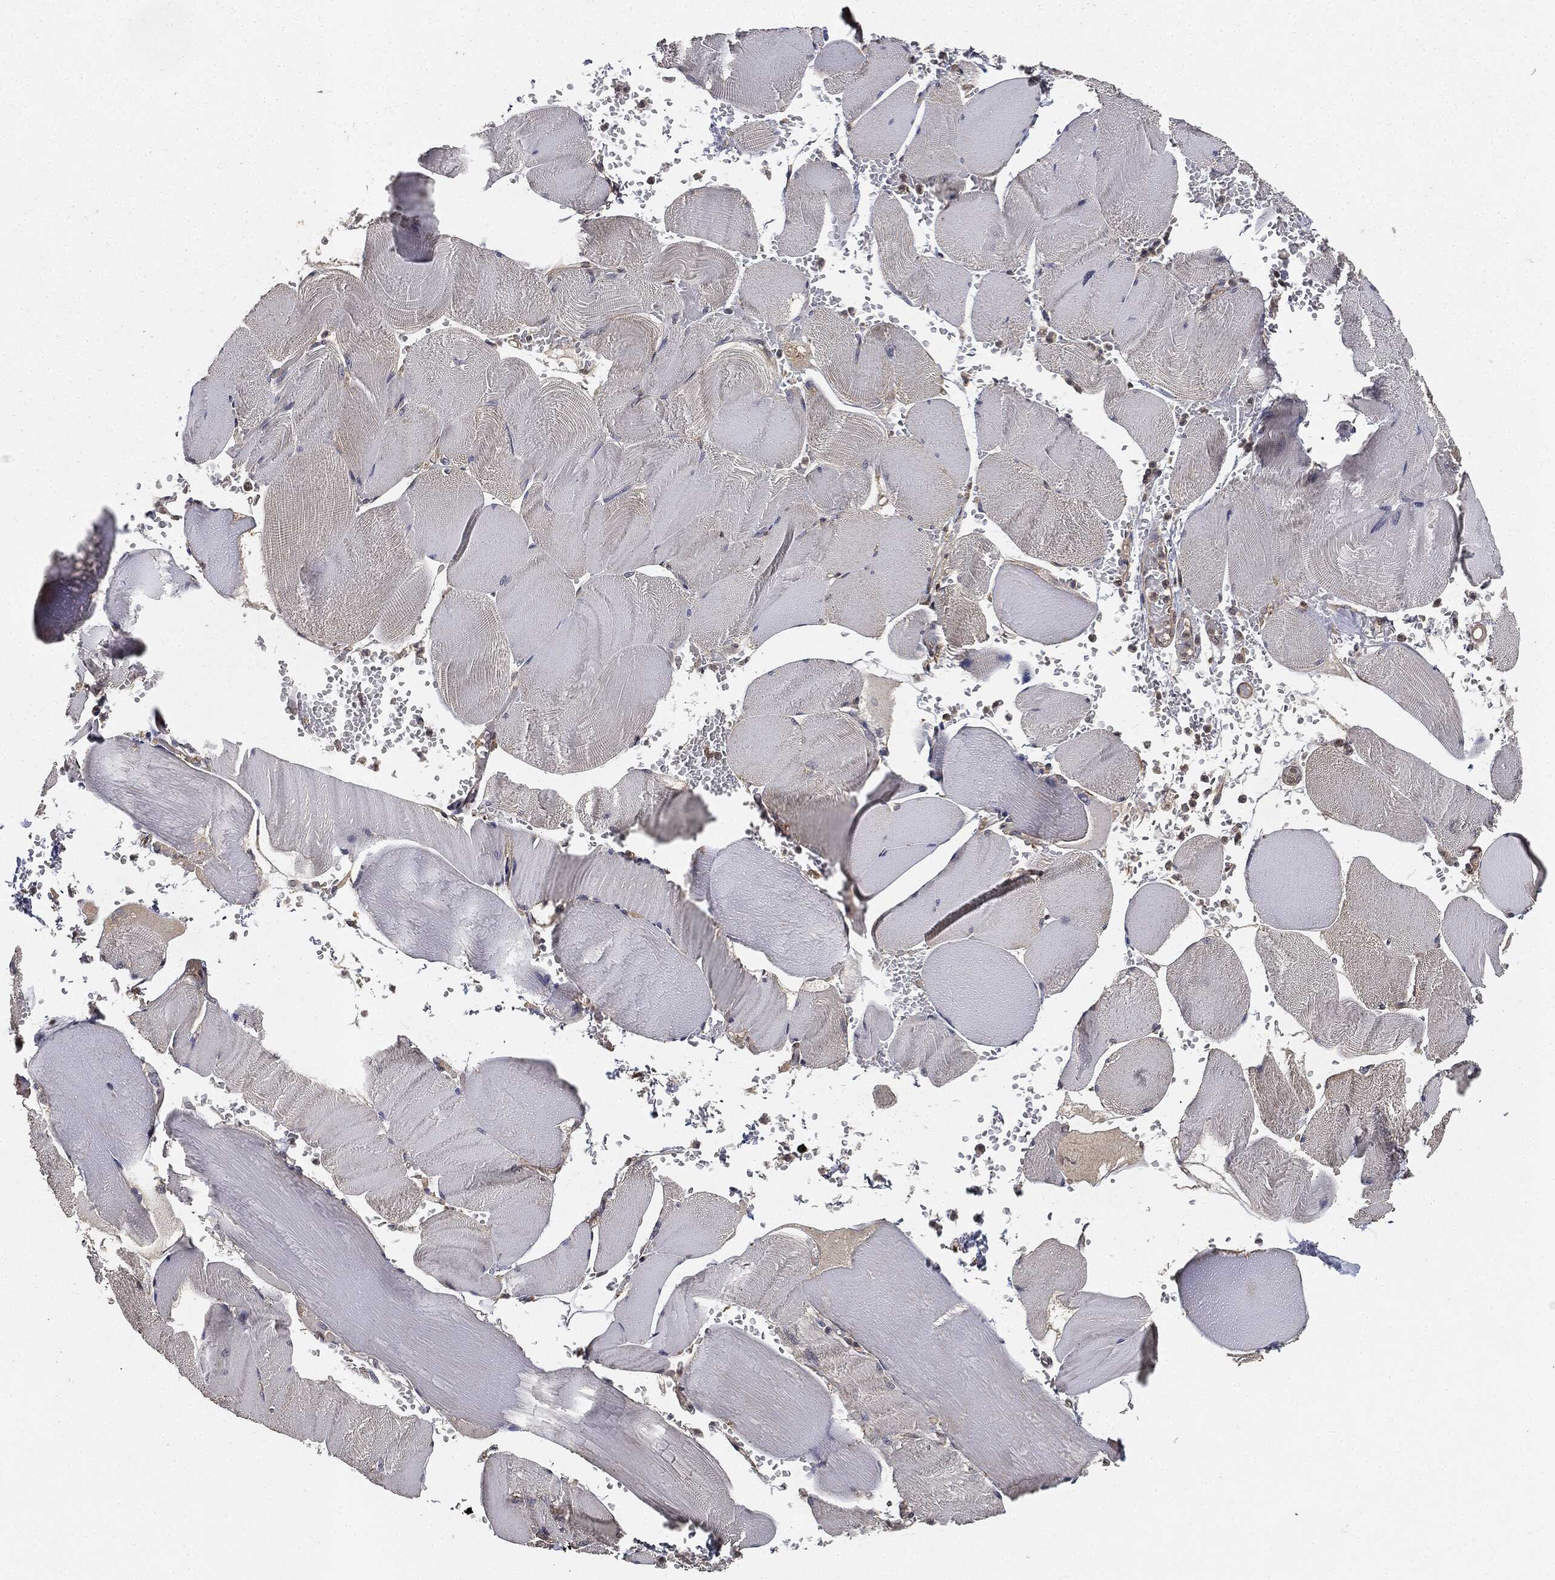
{"staining": {"intensity": "negative", "quantity": "none", "location": "none"}, "tissue": "skeletal muscle", "cell_type": "Myocytes", "image_type": "normal", "snomed": [{"axis": "morphology", "description": "Normal tissue, NOS"}, {"axis": "topography", "description": "Skeletal muscle"}], "caption": "The immunohistochemistry image has no significant expression in myocytes of skeletal muscle.", "gene": "MIER2", "patient": {"sex": "male", "age": 56}}